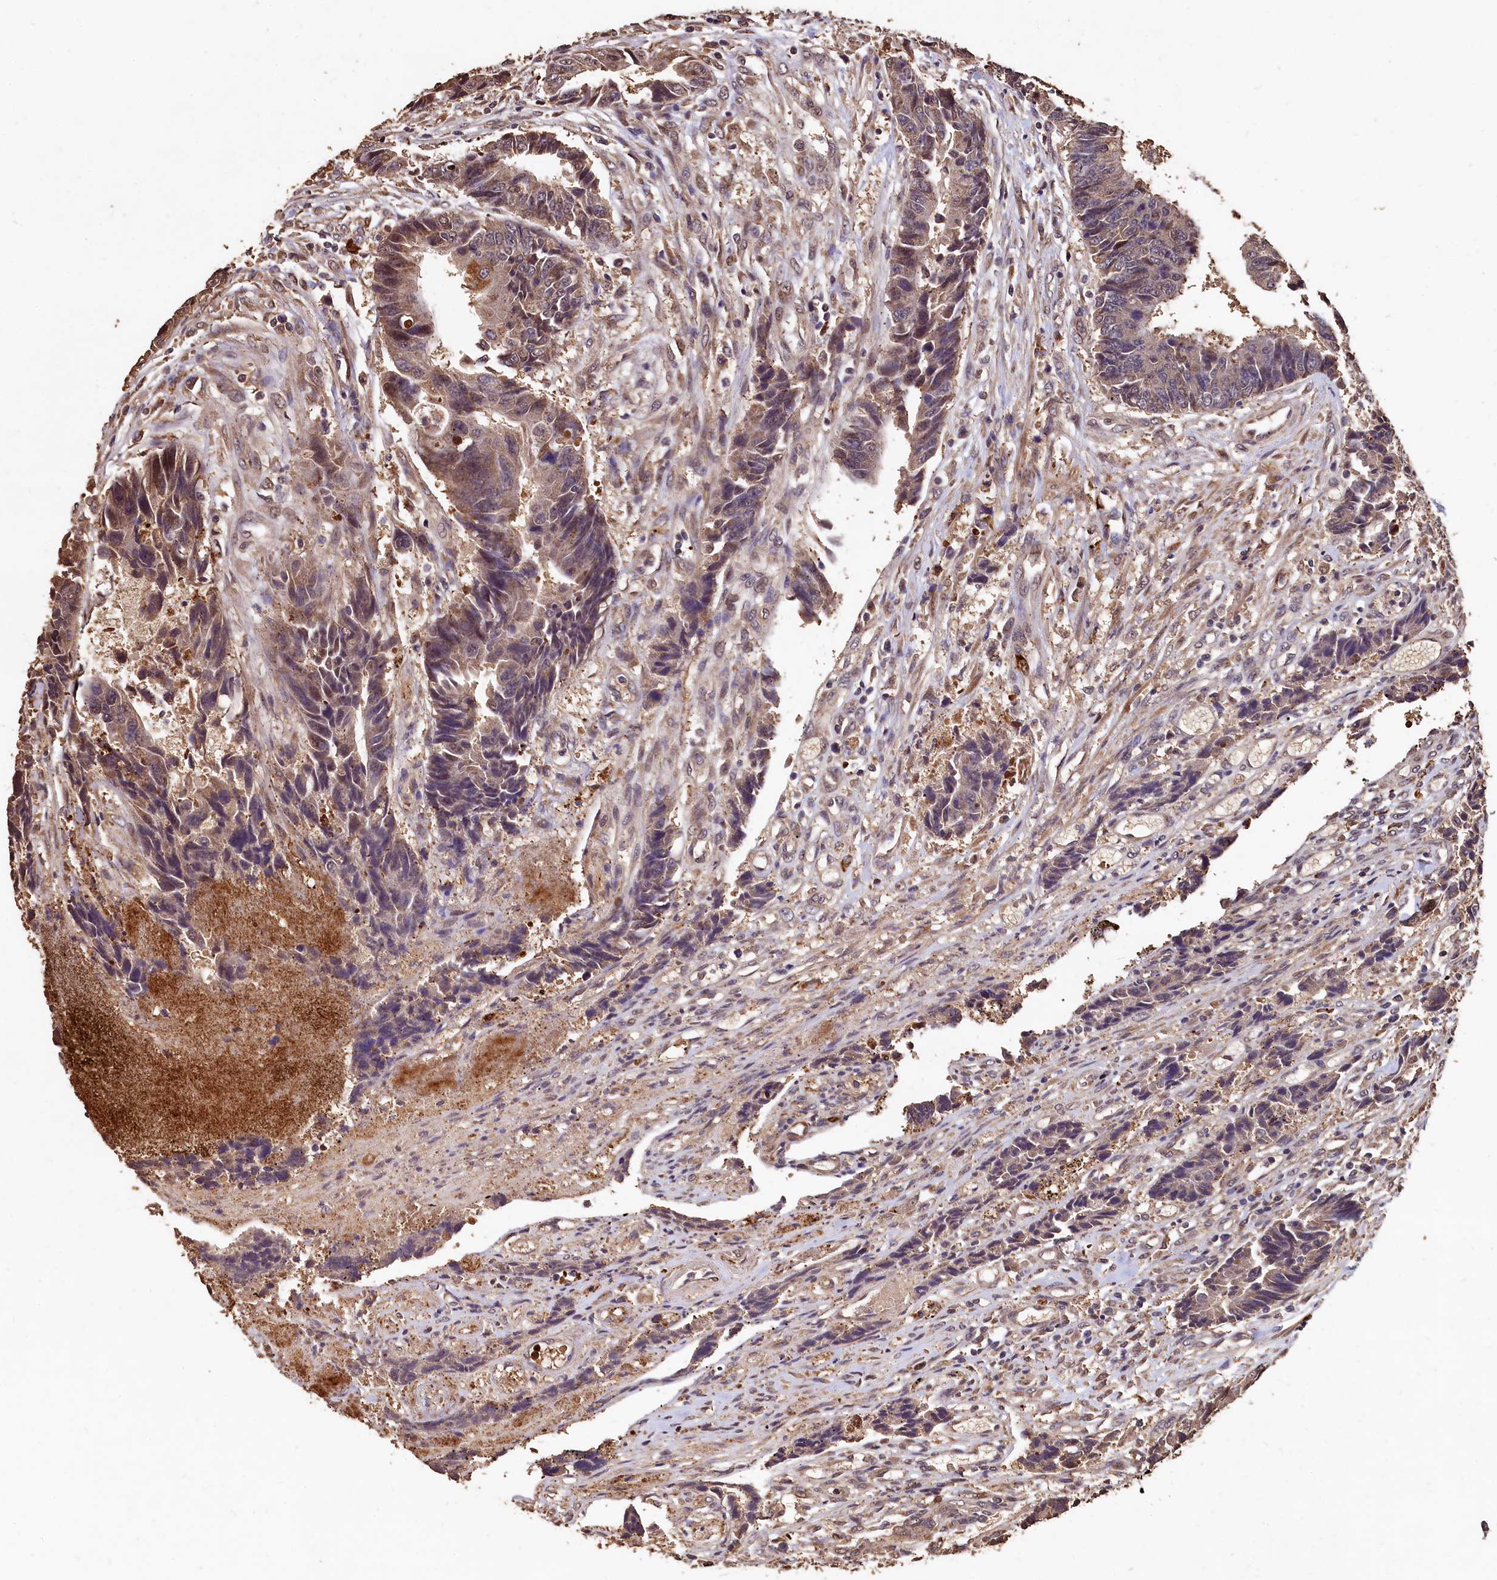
{"staining": {"intensity": "moderate", "quantity": "25%-75%", "location": "cytoplasmic/membranous,nuclear"}, "tissue": "colorectal cancer", "cell_type": "Tumor cells", "image_type": "cancer", "snomed": [{"axis": "morphology", "description": "Adenocarcinoma, NOS"}, {"axis": "topography", "description": "Rectum"}], "caption": "Protein staining demonstrates moderate cytoplasmic/membranous and nuclear expression in approximately 25%-75% of tumor cells in colorectal cancer (adenocarcinoma).", "gene": "LSM4", "patient": {"sex": "male", "age": 84}}